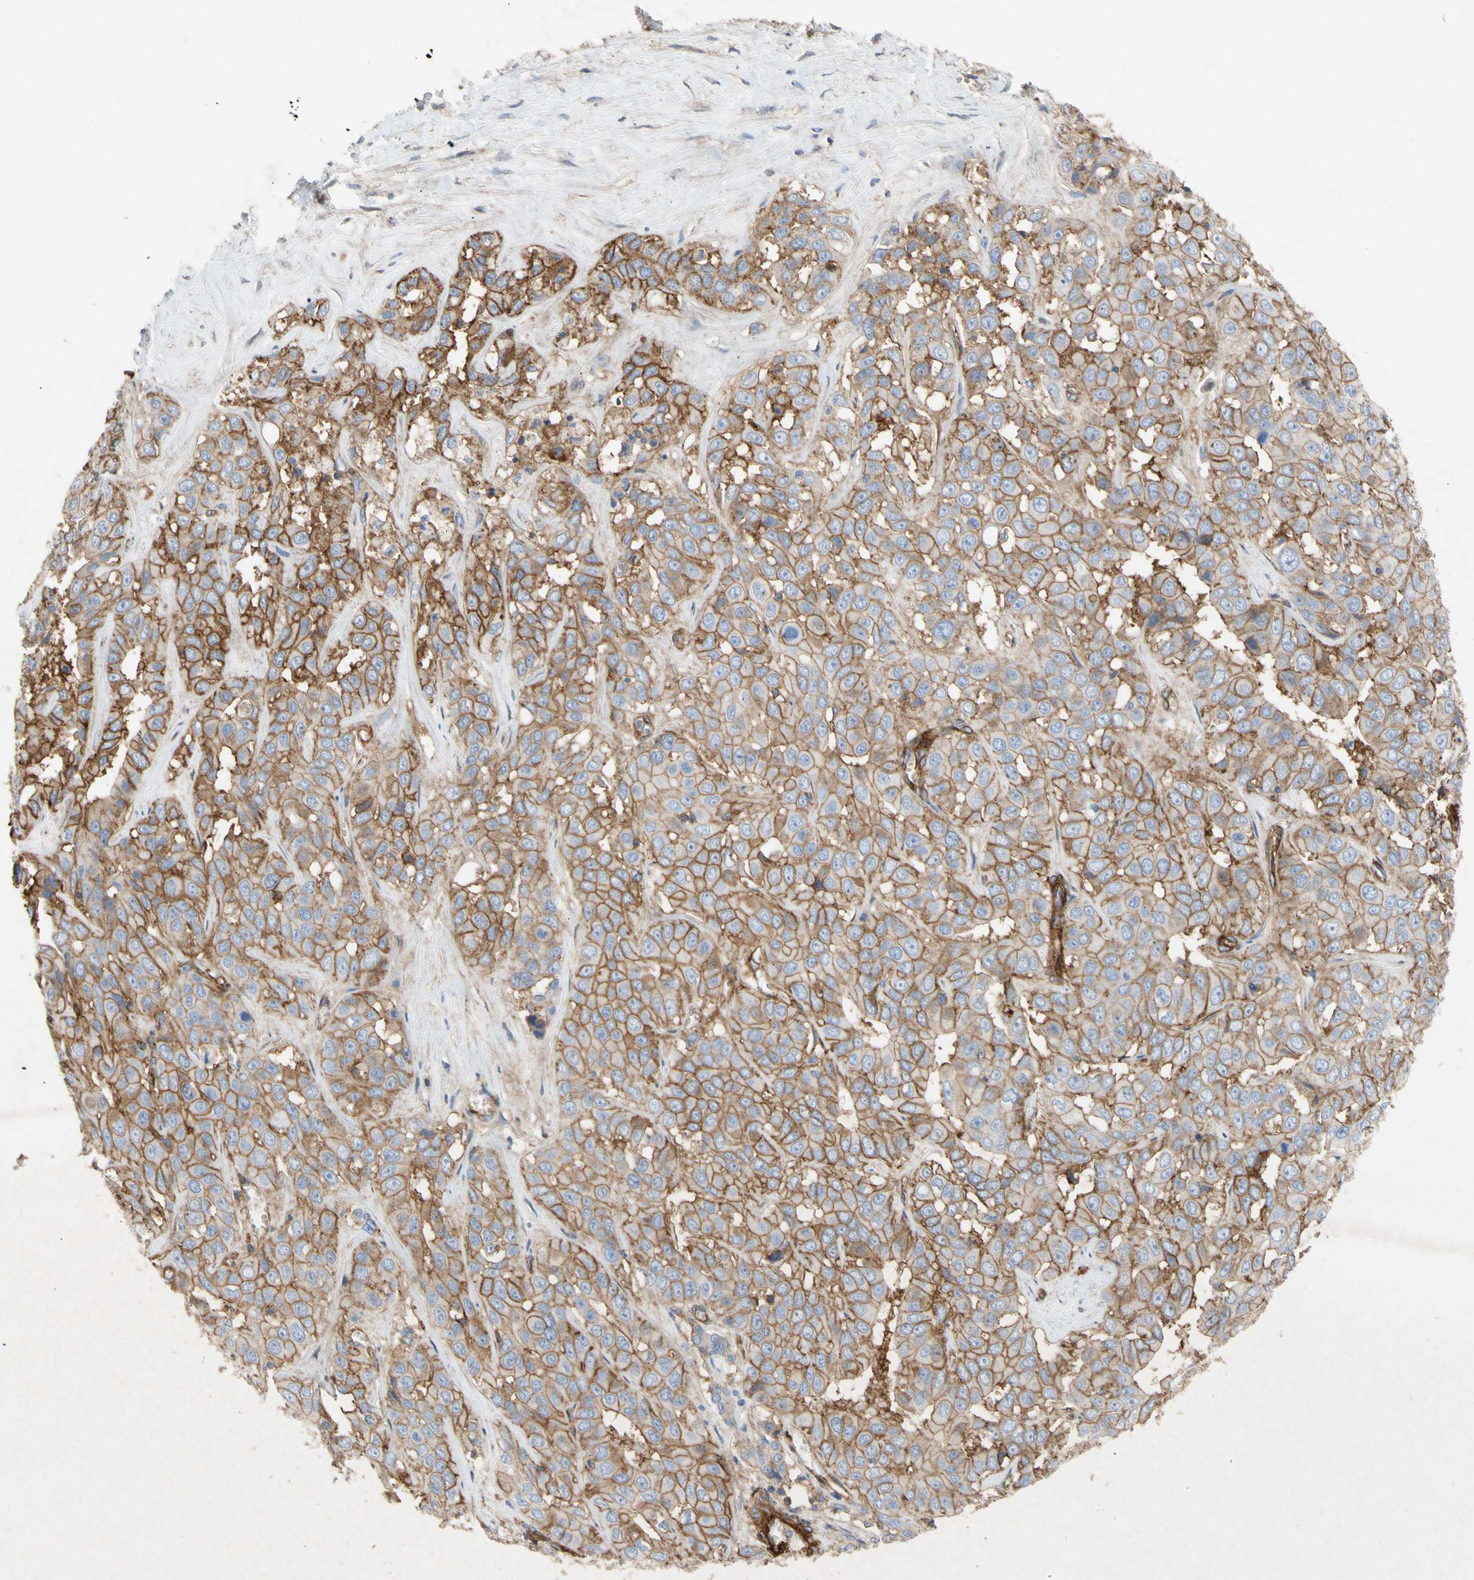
{"staining": {"intensity": "moderate", "quantity": ">75%", "location": "cytoplasmic/membranous"}, "tissue": "liver cancer", "cell_type": "Tumor cells", "image_type": "cancer", "snomed": [{"axis": "morphology", "description": "Cholangiocarcinoma"}, {"axis": "topography", "description": "Liver"}], "caption": "Immunohistochemical staining of liver cancer exhibits medium levels of moderate cytoplasmic/membranous positivity in about >75% of tumor cells.", "gene": "ATP2A3", "patient": {"sex": "female", "age": 52}}